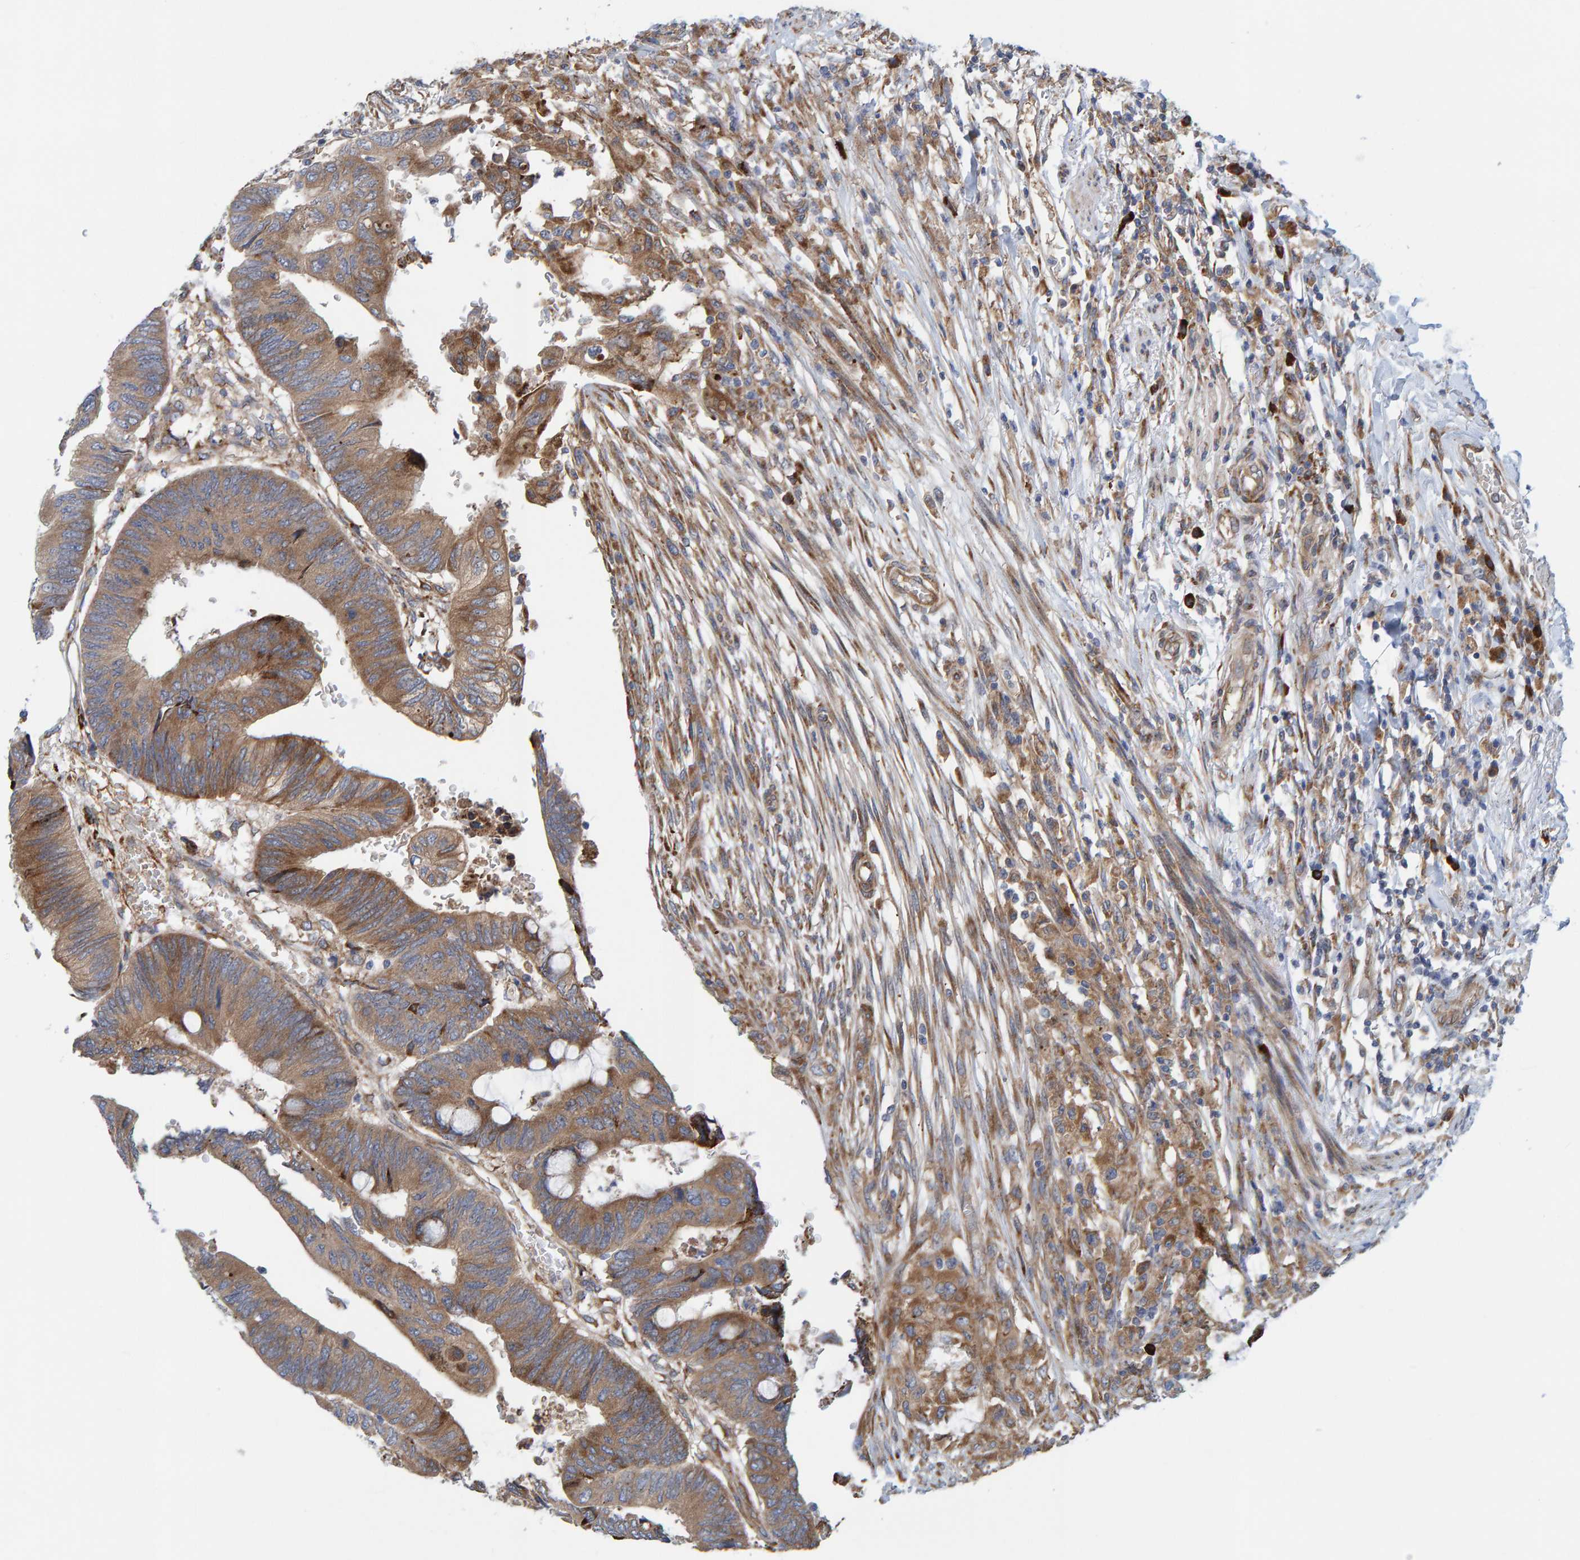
{"staining": {"intensity": "moderate", "quantity": ">75%", "location": "cytoplasmic/membranous"}, "tissue": "colorectal cancer", "cell_type": "Tumor cells", "image_type": "cancer", "snomed": [{"axis": "morphology", "description": "Normal tissue, NOS"}, {"axis": "morphology", "description": "Adenocarcinoma, NOS"}, {"axis": "topography", "description": "Rectum"}, {"axis": "topography", "description": "Peripheral nerve tissue"}], "caption": "Tumor cells demonstrate medium levels of moderate cytoplasmic/membranous staining in about >75% of cells in human colorectal cancer.", "gene": "KIAA0753", "patient": {"sex": "male", "age": 92}}